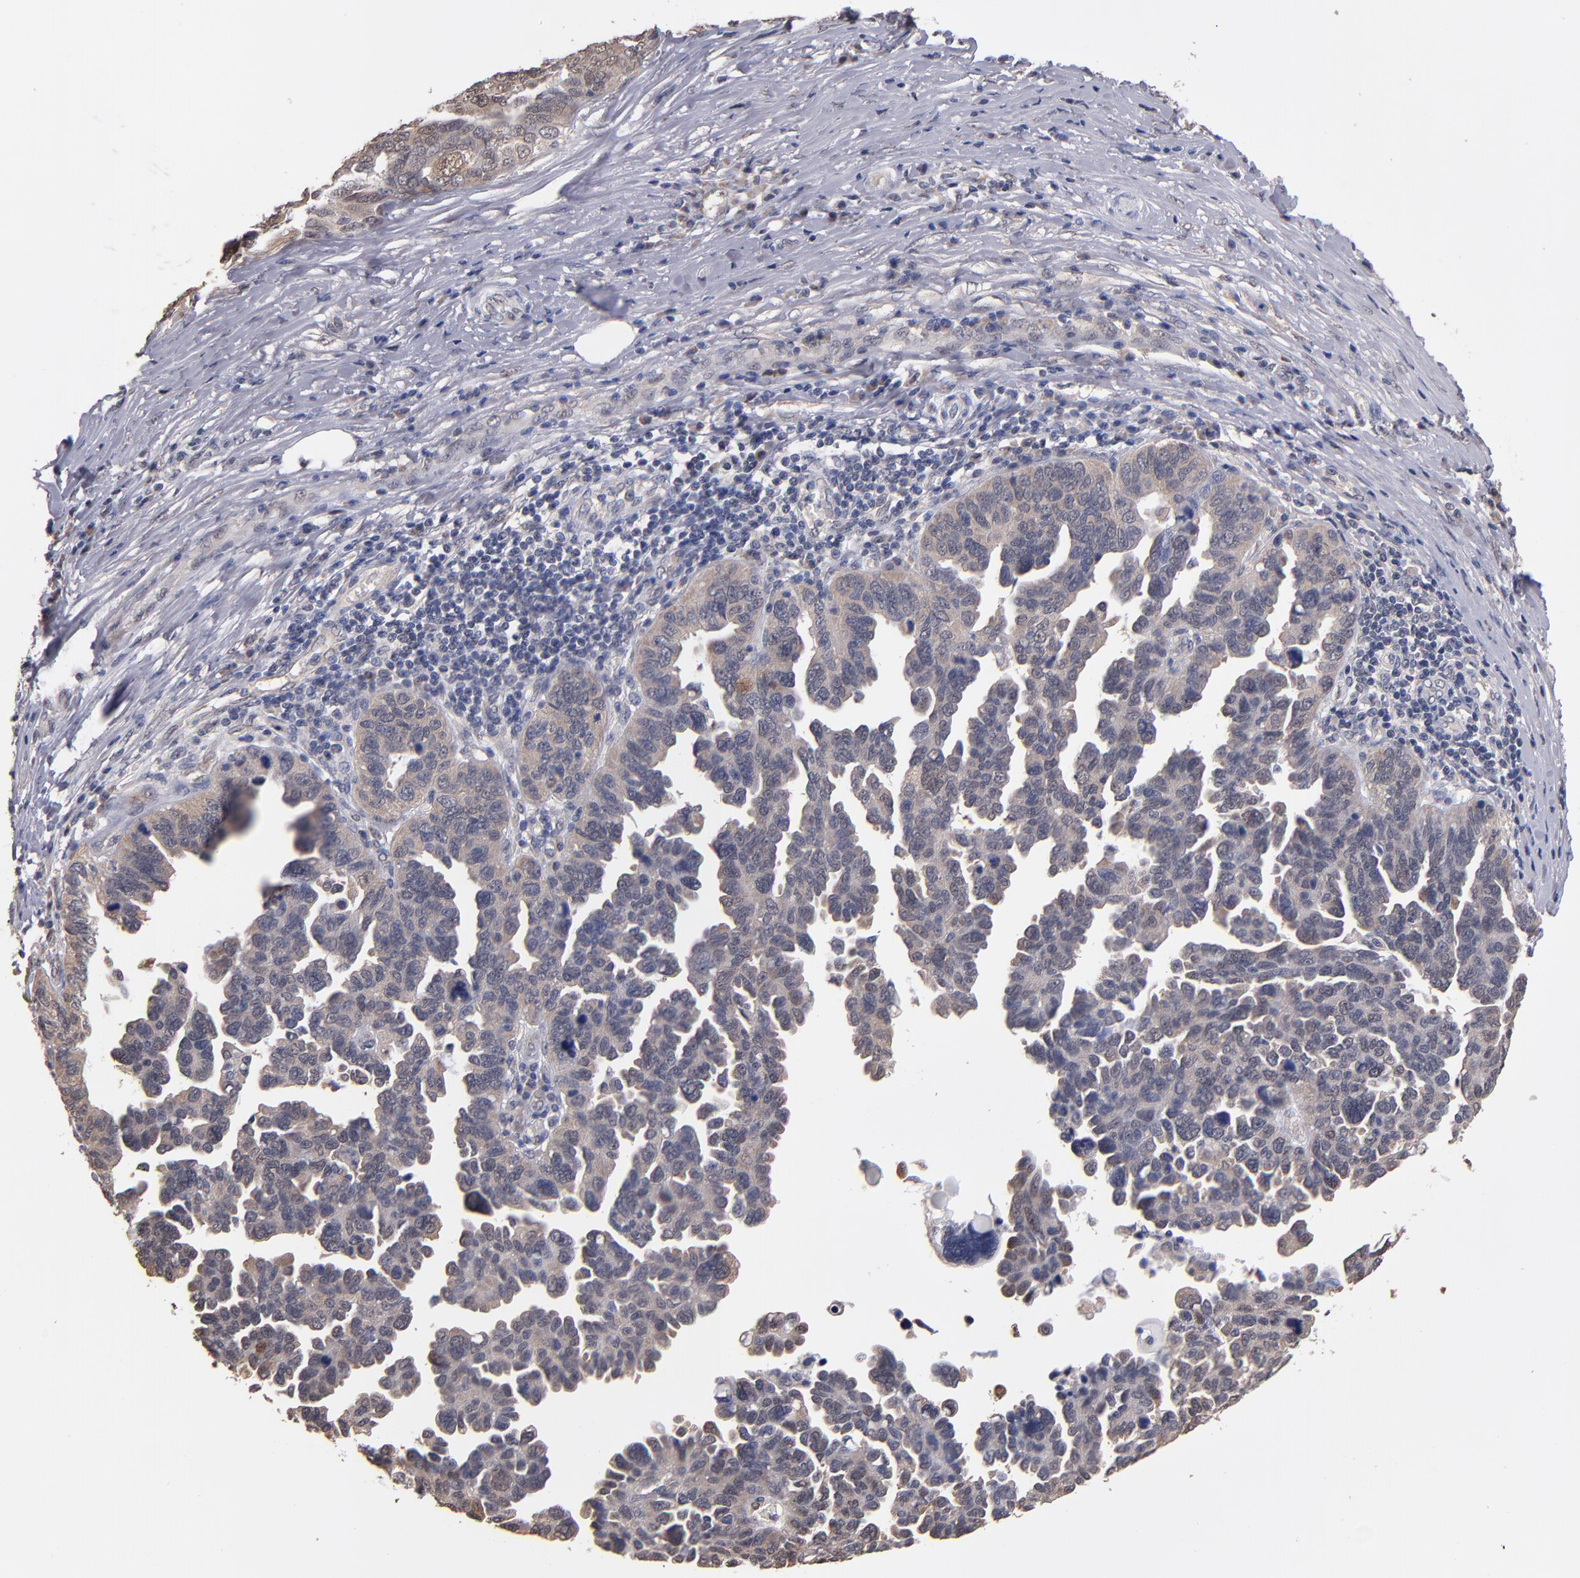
{"staining": {"intensity": "weak", "quantity": "25%-75%", "location": "cytoplasmic/membranous,nuclear"}, "tissue": "ovarian cancer", "cell_type": "Tumor cells", "image_type": "cancer", "snomed": [{"axis": "morphology", "description": "Cystadenocarcinoma, serous, NOS"}, {"axis": "topography", "description": "Ovary"}], "caption": "Protein analysis of ovarian cancer (serous cystadenocarcinoma) tissue displays weak cytoplasmic/membranous and nuclear expression in about 25%-75% of tumor cells. (DAB IHC with brightfield microscopy, high magnification).", "gene": "PSMD10", "patient": {"sex": "female", "age": 64}}